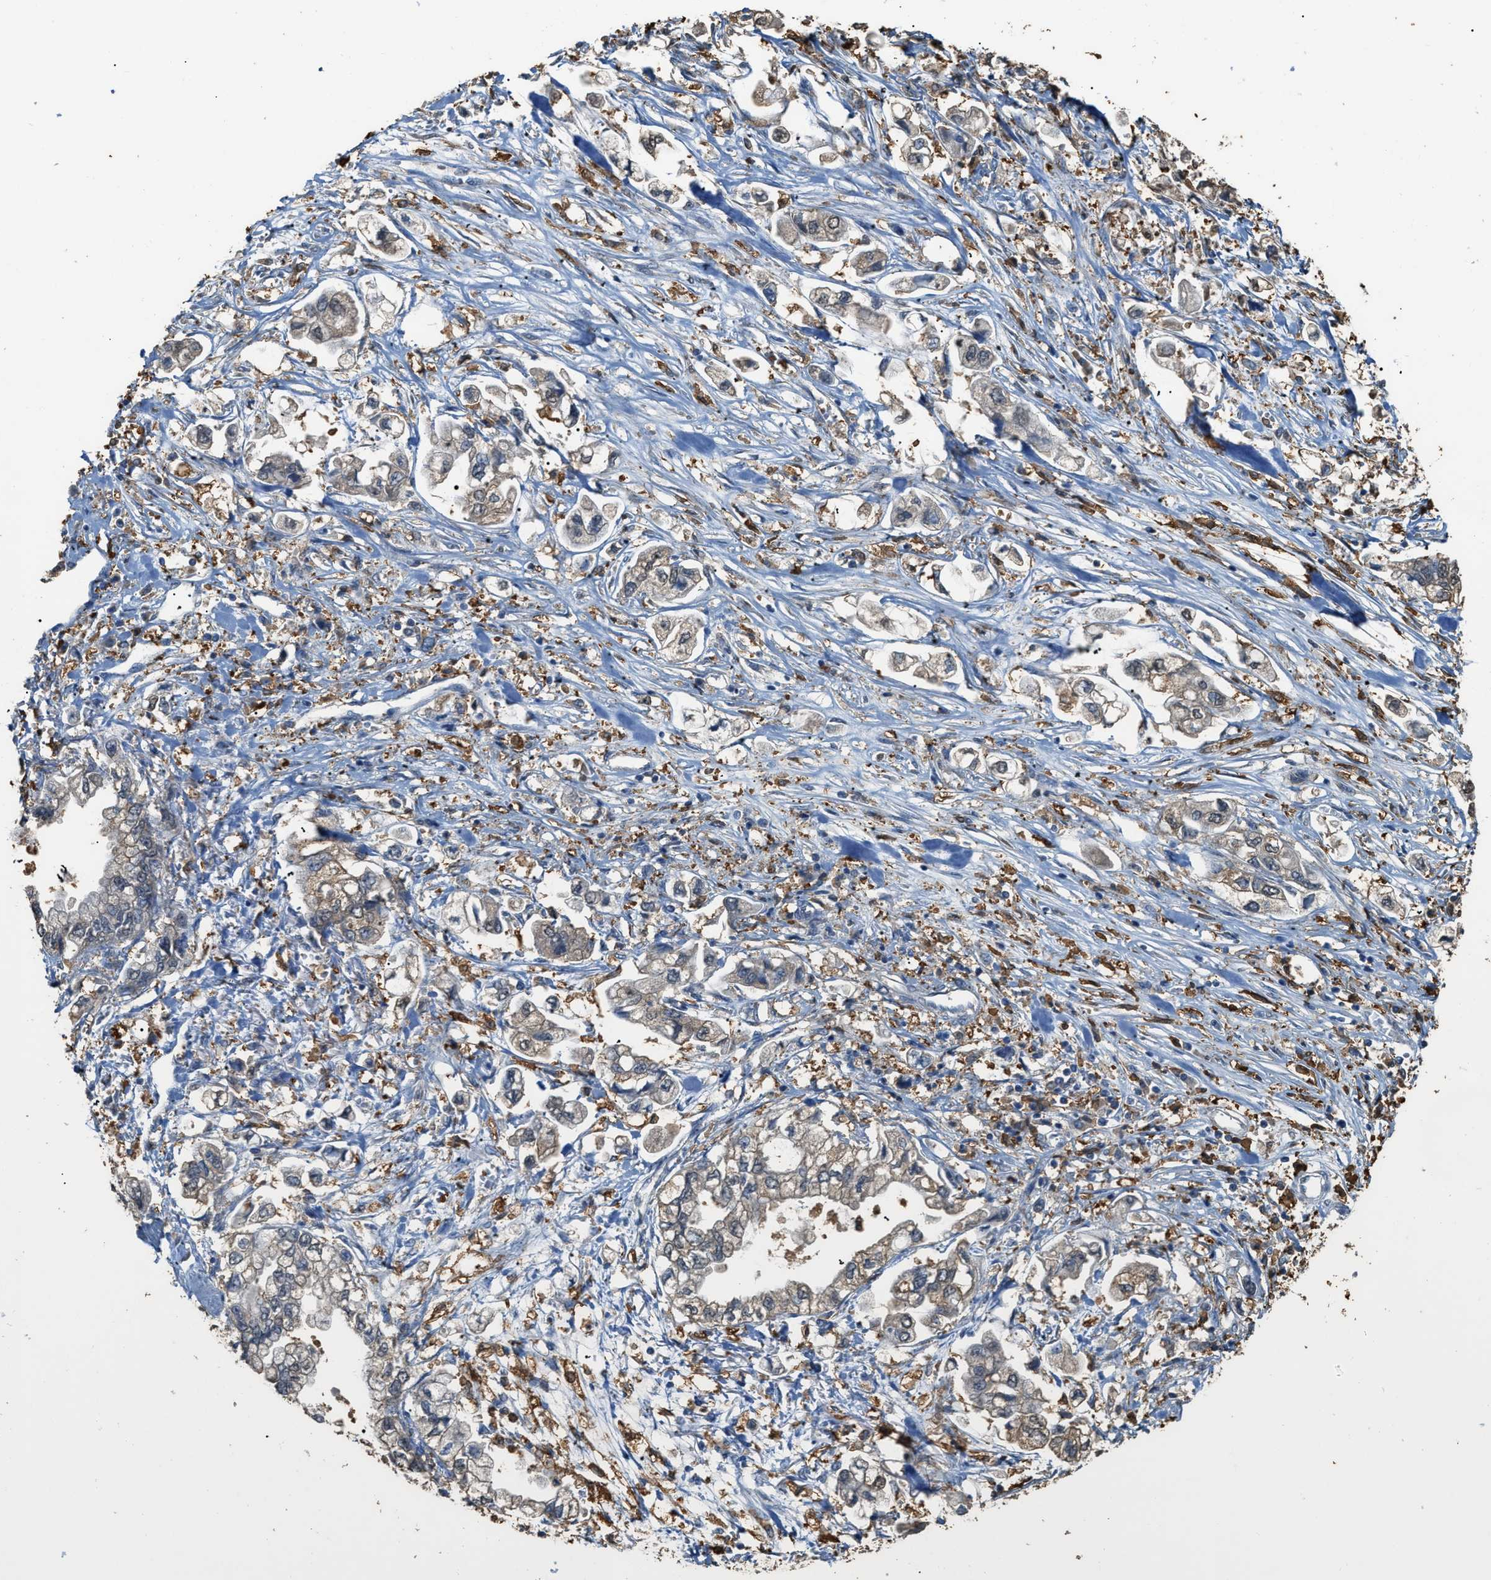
{"staining": {"intensity": "weak", "quantity": "25%-75%", "location": "cytoplasmic/membranous"}, "tissue": "stomach cancer", "cell_type": "Tumor cells", "image_type": "cancer", "snomed": [{"axis": "morphology", "description": "Normal tissue, NOS"}, {"axis": "morphology", "description": "Adenocarcinoma, NOS"}, {"axis": "topography", "description": "Stomach"}], "caption": "The photomicrograph exhibits a brown stain indicating the presence of a protein in the cytoplasmic/membranous of tumor cells in stomach cancer.", "gene": "GCN1", "patient": {"sex": "male", "age": 62}}